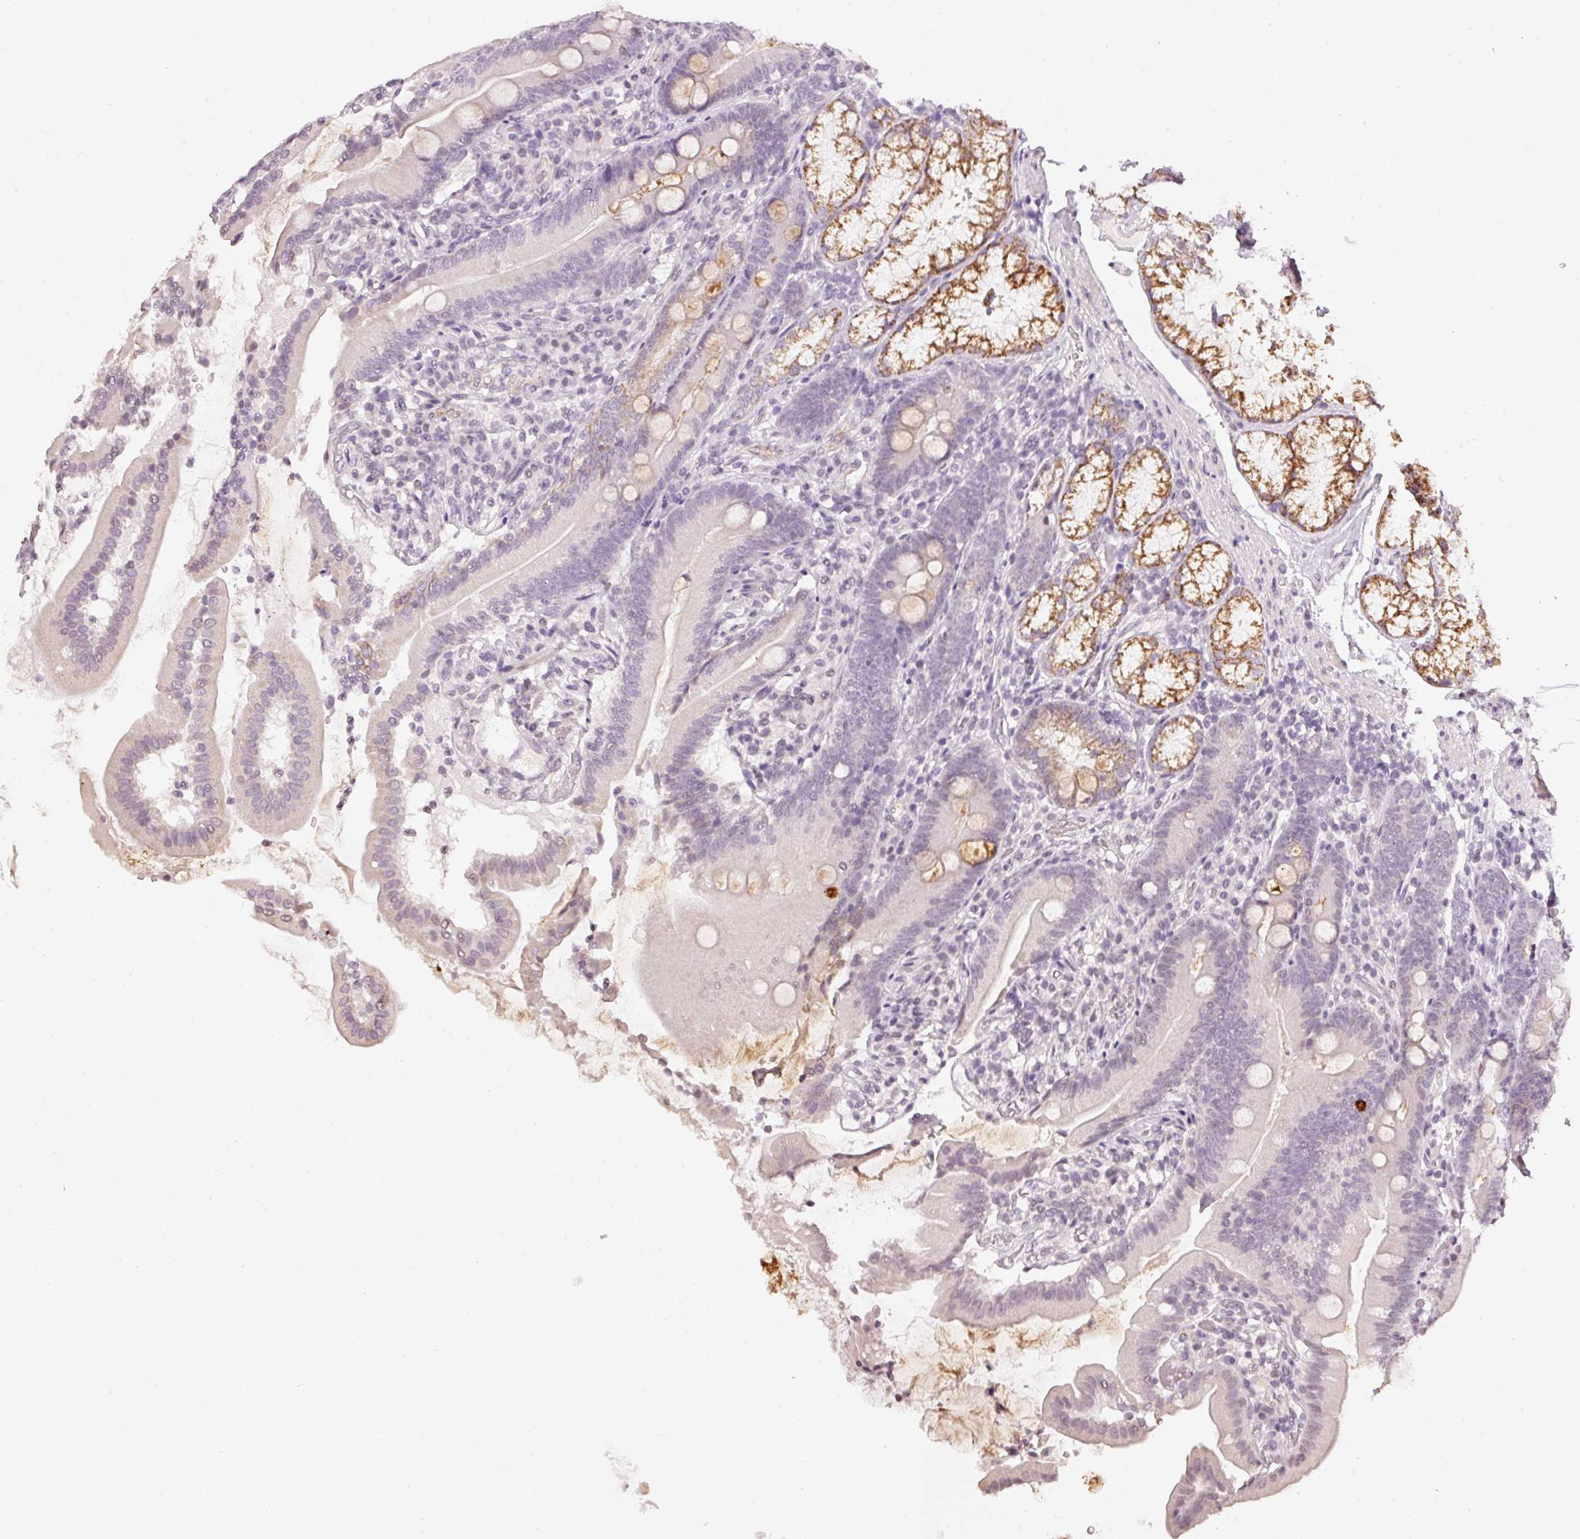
{"staining": {"intensity": "moderate", "quantity": "<25%", "location": "cytoplasmic/membranous"}, "tissue": "duodenum", "cell_type": "Glandular cells", "image_type": "normal", "snomed": [{"axis": "morphology", "description": "Normal tissue, NOS"}, {"axis": "topography", "description": "Duodenum"}], "caption": "A micrograph of duodenum stained for a protein reveals moderate cytoplasmic/membranous brown staining in glandular cells.", "gene": "NRDE2", "patient": {"sex": "female", "age": 67}}